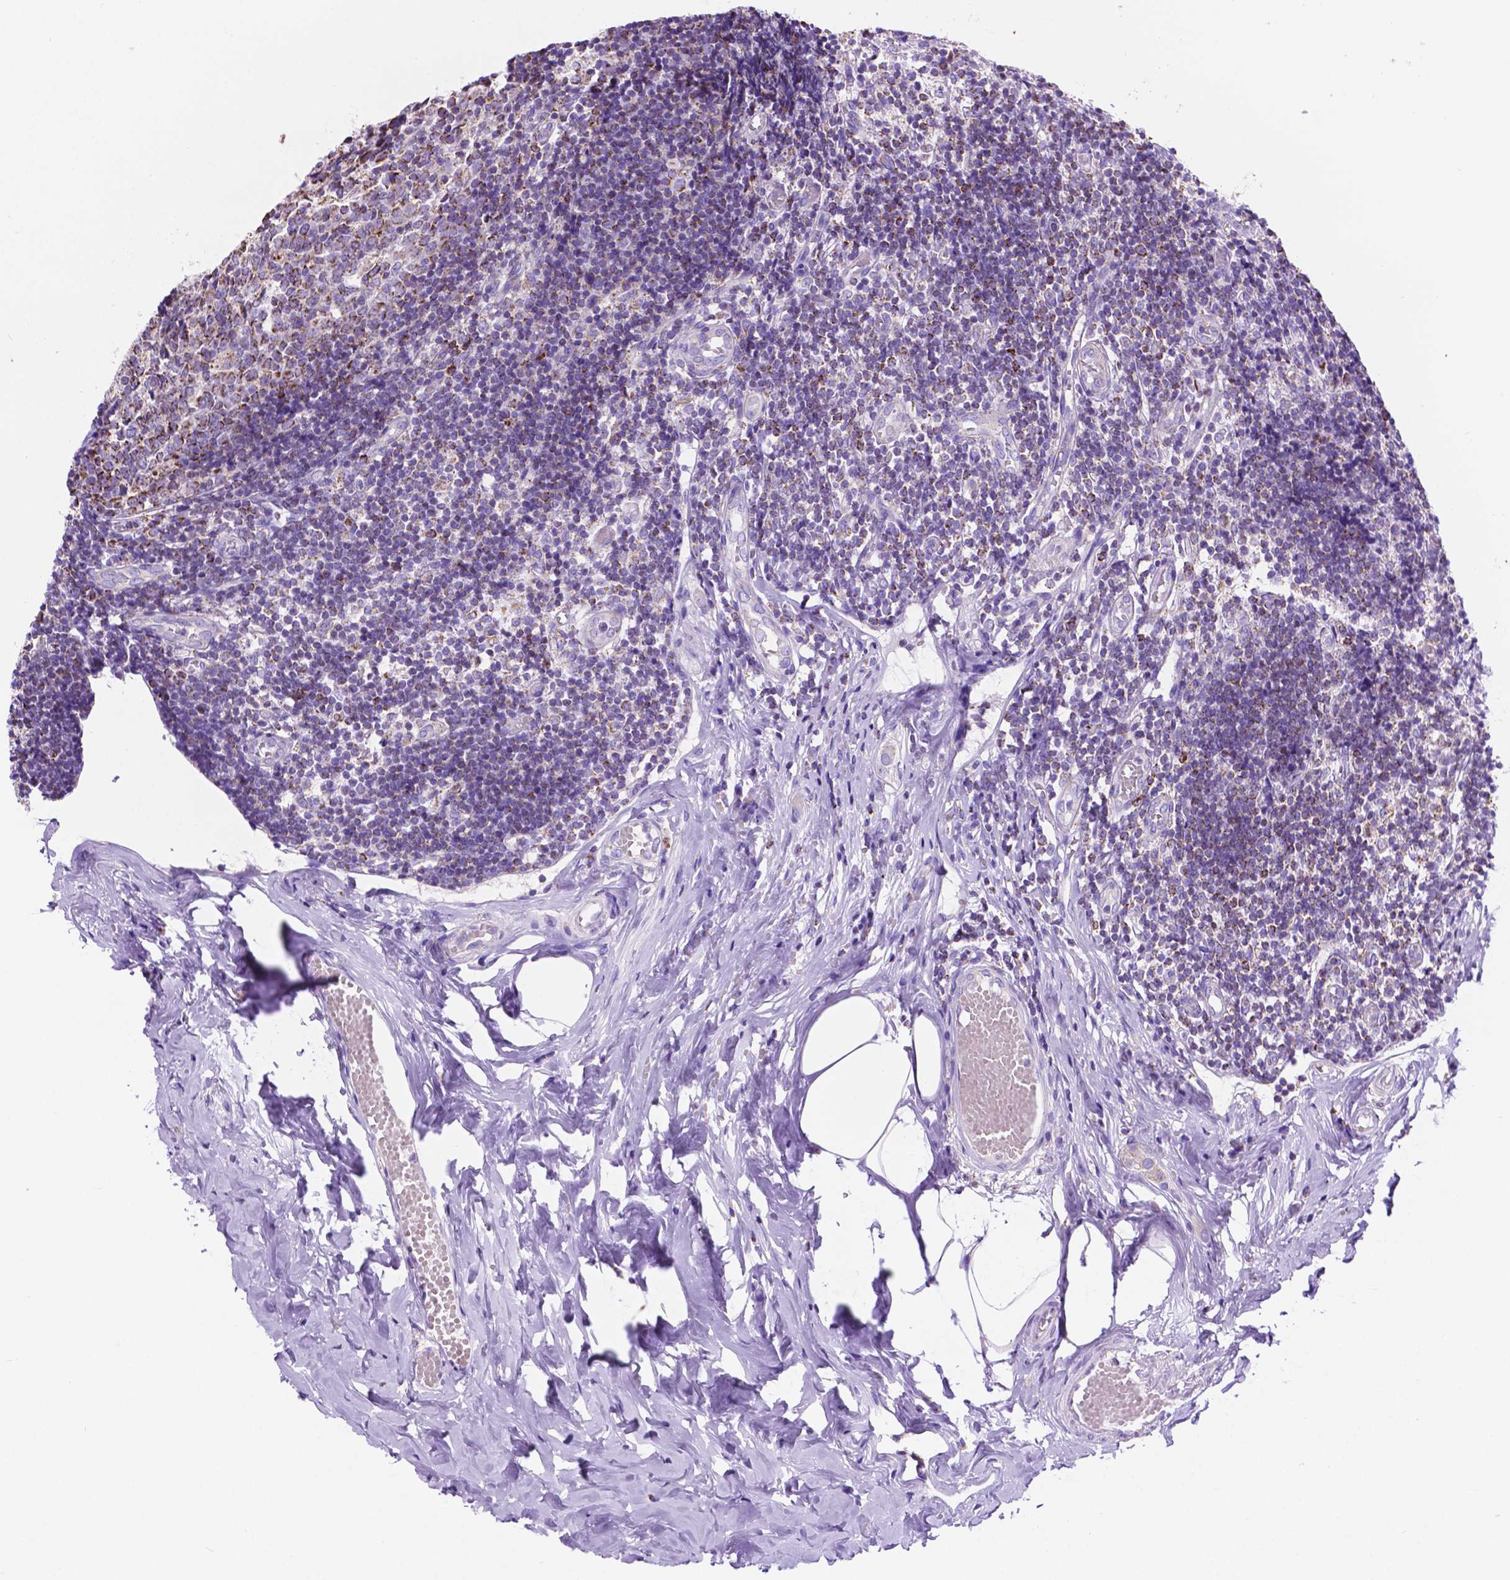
{"staining": {"intensity": "strong", "quantity": "25%-75%", "location": "cytoplasmic/membranous"}, "tissue": "appendix", "cell_type": "Glandular cells", "image_type": "normal", "snomed": [{"axis": "morphology", "description": "Normal tissue, NOS"}, {"axis": "topography", "description": "Appendix"}], "caption": "Strong cytoplasmic/membranous expression for a protein is present in about 25%-75% of glandular cells of unremarkable appendix using immunohistochemistry.", "gene": "GDPD5", "patient": {"sex": "female", "age": 32}}